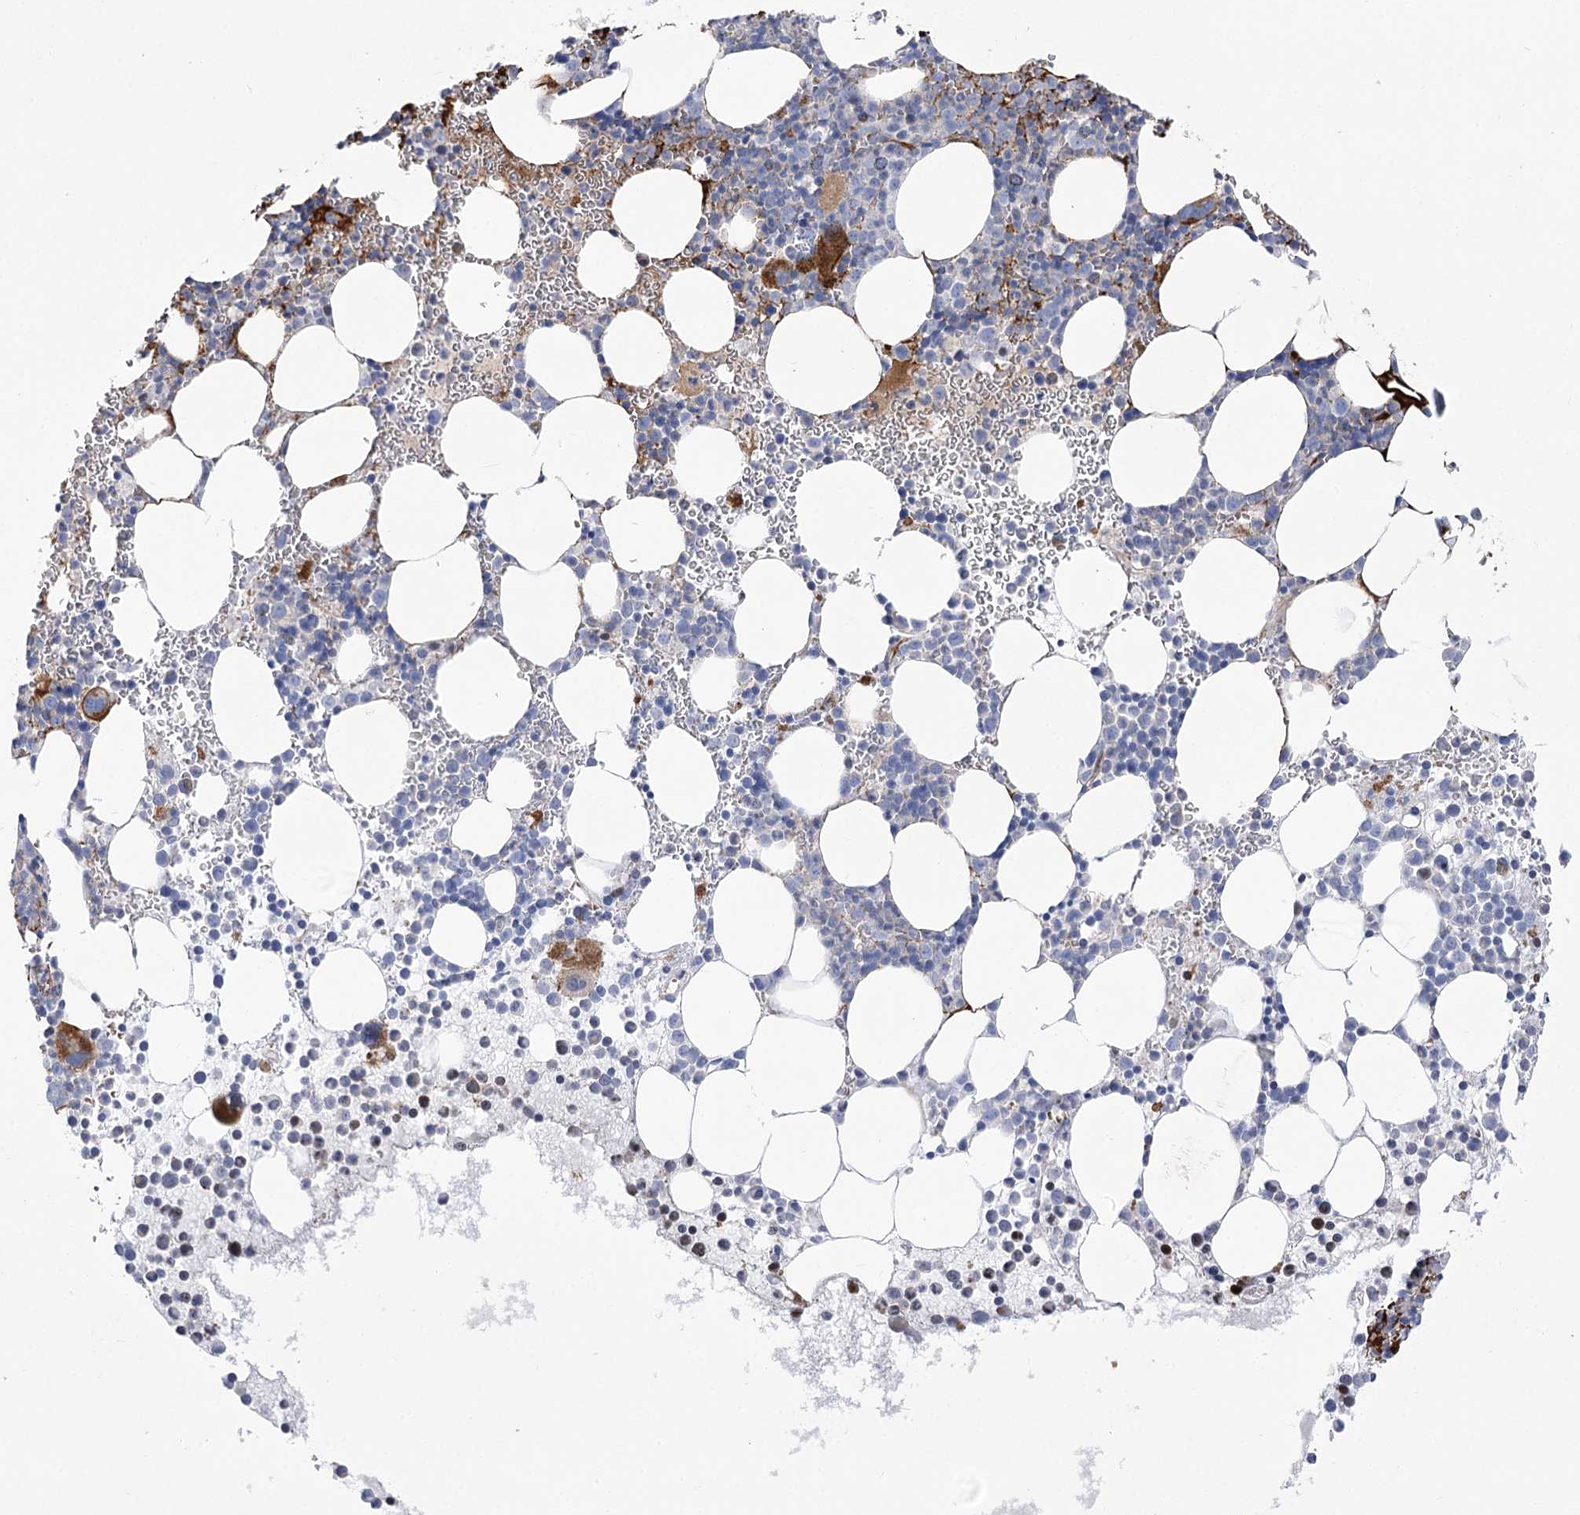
{"staining": {"intensity": "moderate", "quantity": "<25%", "location": "cytoplasmic/membranous"}, "tissue": "bone marrow", "cell_type": "Hematopoietic cells", "image_type": "normal", "snomed": [{"axis": "morphology", "description": "Normal tissue, NOS"}, {"axis": "topography", "description": "Bone marrow"}], "caption": "IHC of benign bone marrow exhibits low levels of moderate cytoplasmic/membranous staining in approximately <25% of hematopoietic cells.", "gene": "ANKRD23", "patient": {"sex": "female", "age": 78}}